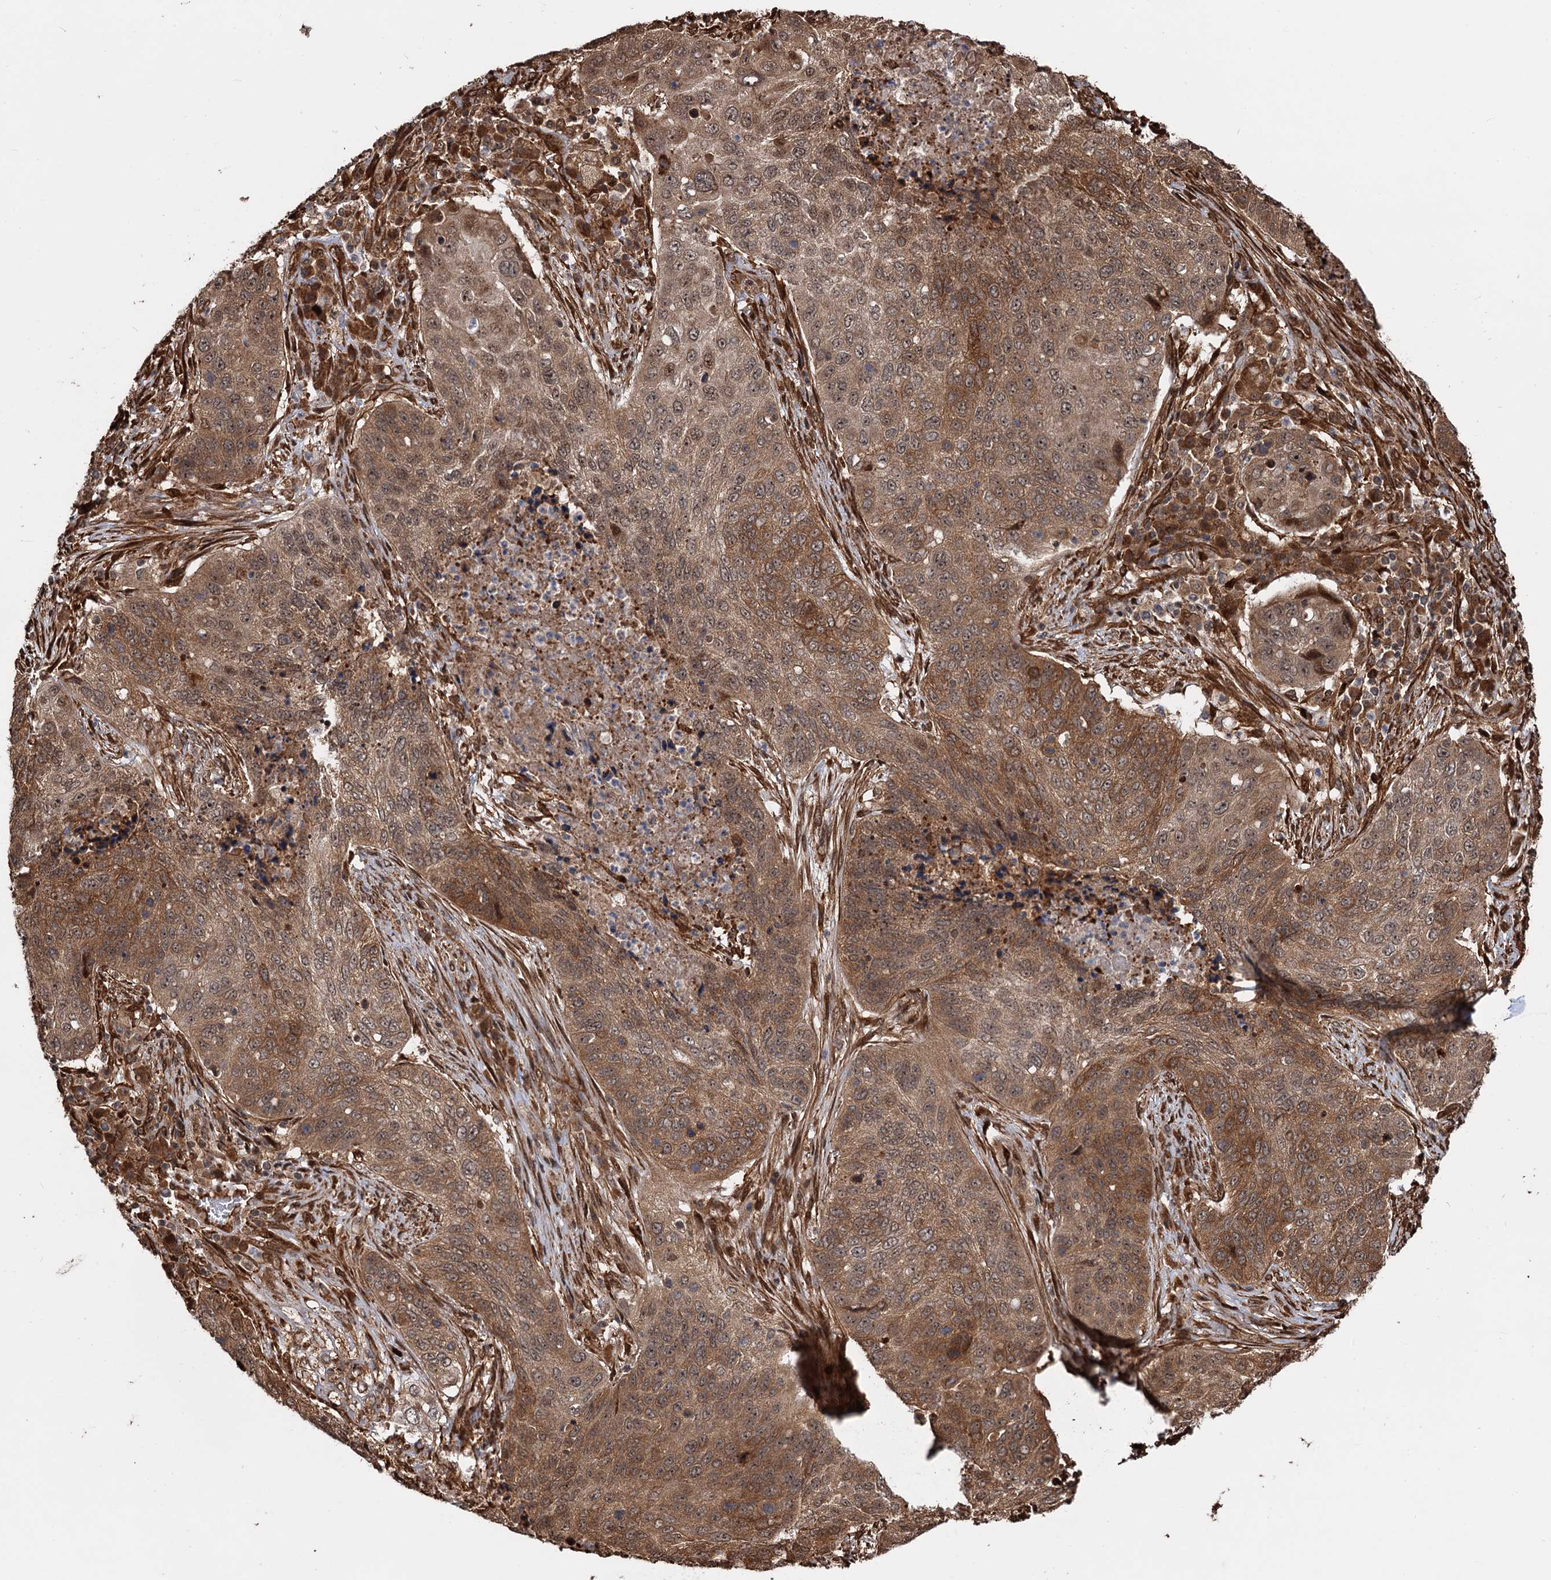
{"staining": {"intensity": "moderate", "quantity": ">75%", "location": "cytoplasmic/membranous,nuclear"}, "tissue": "lung cancer", "cell_type": "Tumor cells", "image_type": "cancer", "snomed": [{"axis": "morphology", "description": "Squamous cell carcinoma, NOS"}, {"axis": "topography", "description": "Lung"}], "caption": "A histopathology image showing moderate cytoplasmic/membranous and nuclear expression in approximately >75% of tumor cells in lung cancer (squamous cell carcinoma), as visualized by brown immunohistochemical staining.", "gene": "SNRNP25", "patient": {"sex": "female", "age": 63}}